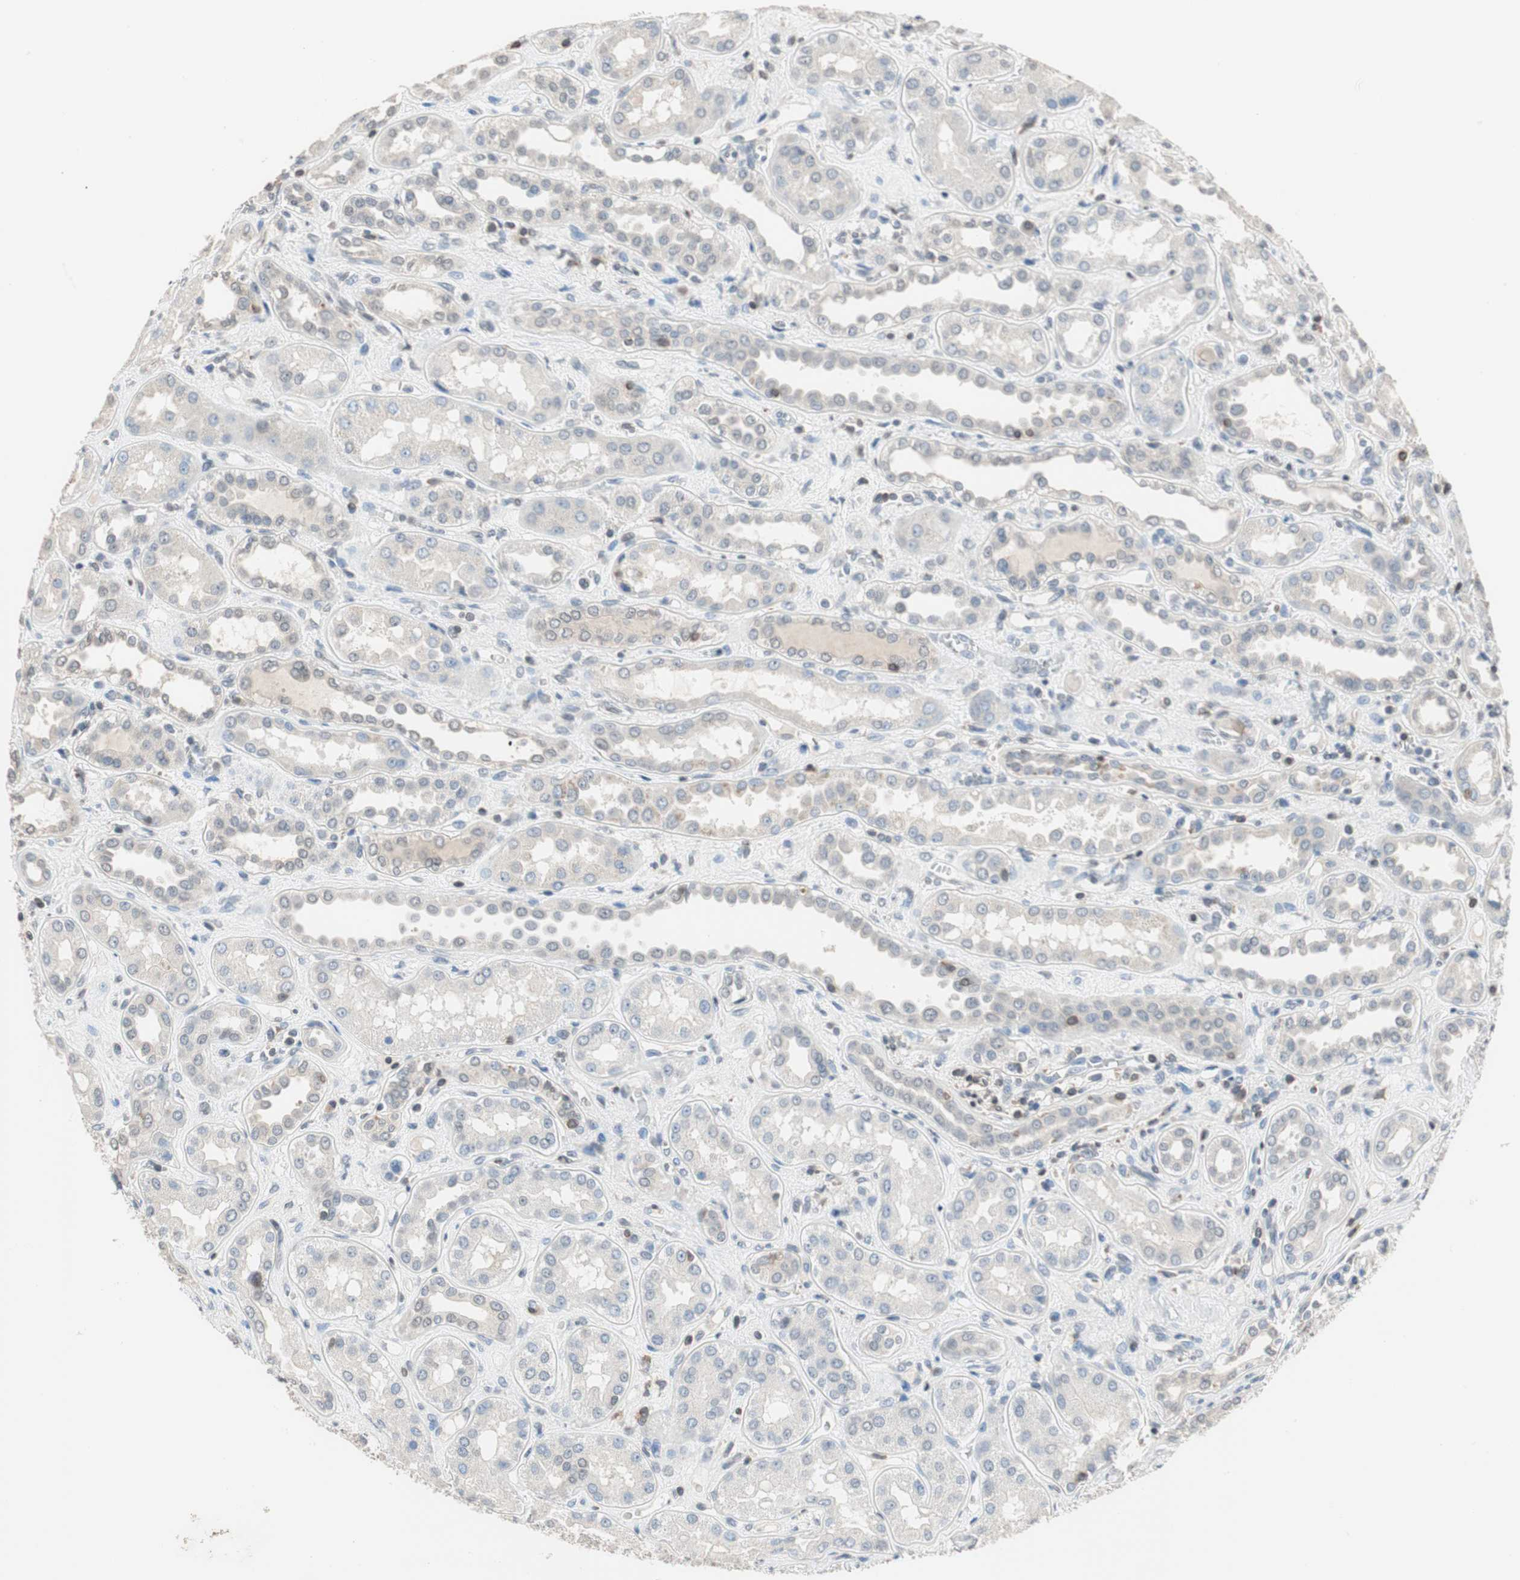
{"staining": {"intensity": "negative", "quantity": "none", "location": "none"}, "tissue": "kidney", "cell_type": "Cells in glomeruli", "image_type": "normal", "snomed": [{"axis": "morphology", "description": "Normal tissue, NOS"}, {"axis": "topography", "description": "Kidney"}], "caption": "An image of kidney stained for a protein displays no brown staining in cells in glomeruli.", "gene": "NFATC2", "patient": {"sex": "male", "age": 28}}